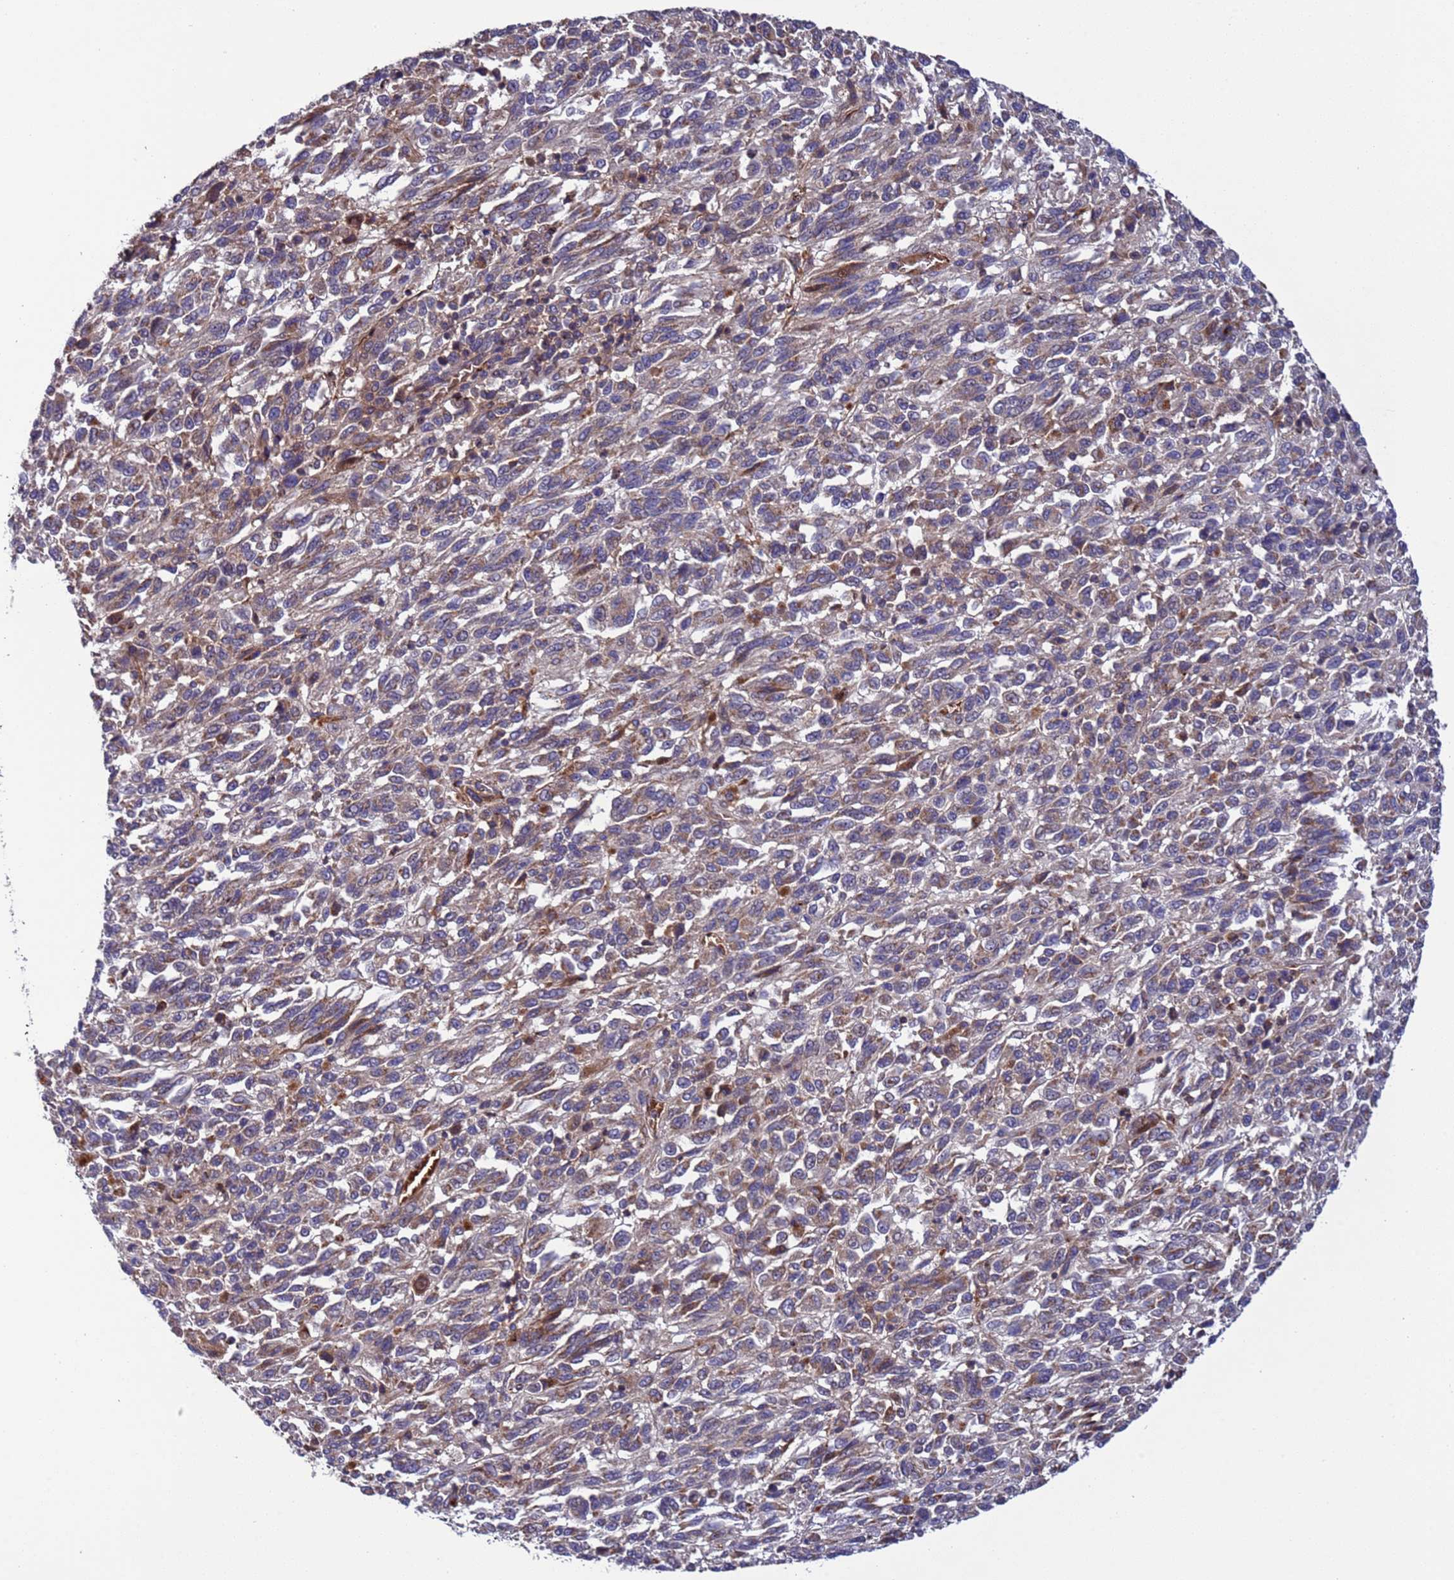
{"staining": {"intensity": "weak", "quantity": "<25%", "location": "cytoplasmic/membranous"}, "tissue": "melanoma", "cell_type": "Tumor cells", "image_type": "cancer", "snomed": [{"axis": "morphology", "description": "Malignant melanoma, Metastatic site"}, {"axis": "topography", "description": "Lung"}], "caption": "Tumor cells show no significant protein expression in melanoma. (Stains: DAB IHC with hematoxylin counter stain, Microscopy: brightfield microscopy at high magnification).", "gene": "PARP16", "patient": {"sex": "male", "age": 64}}